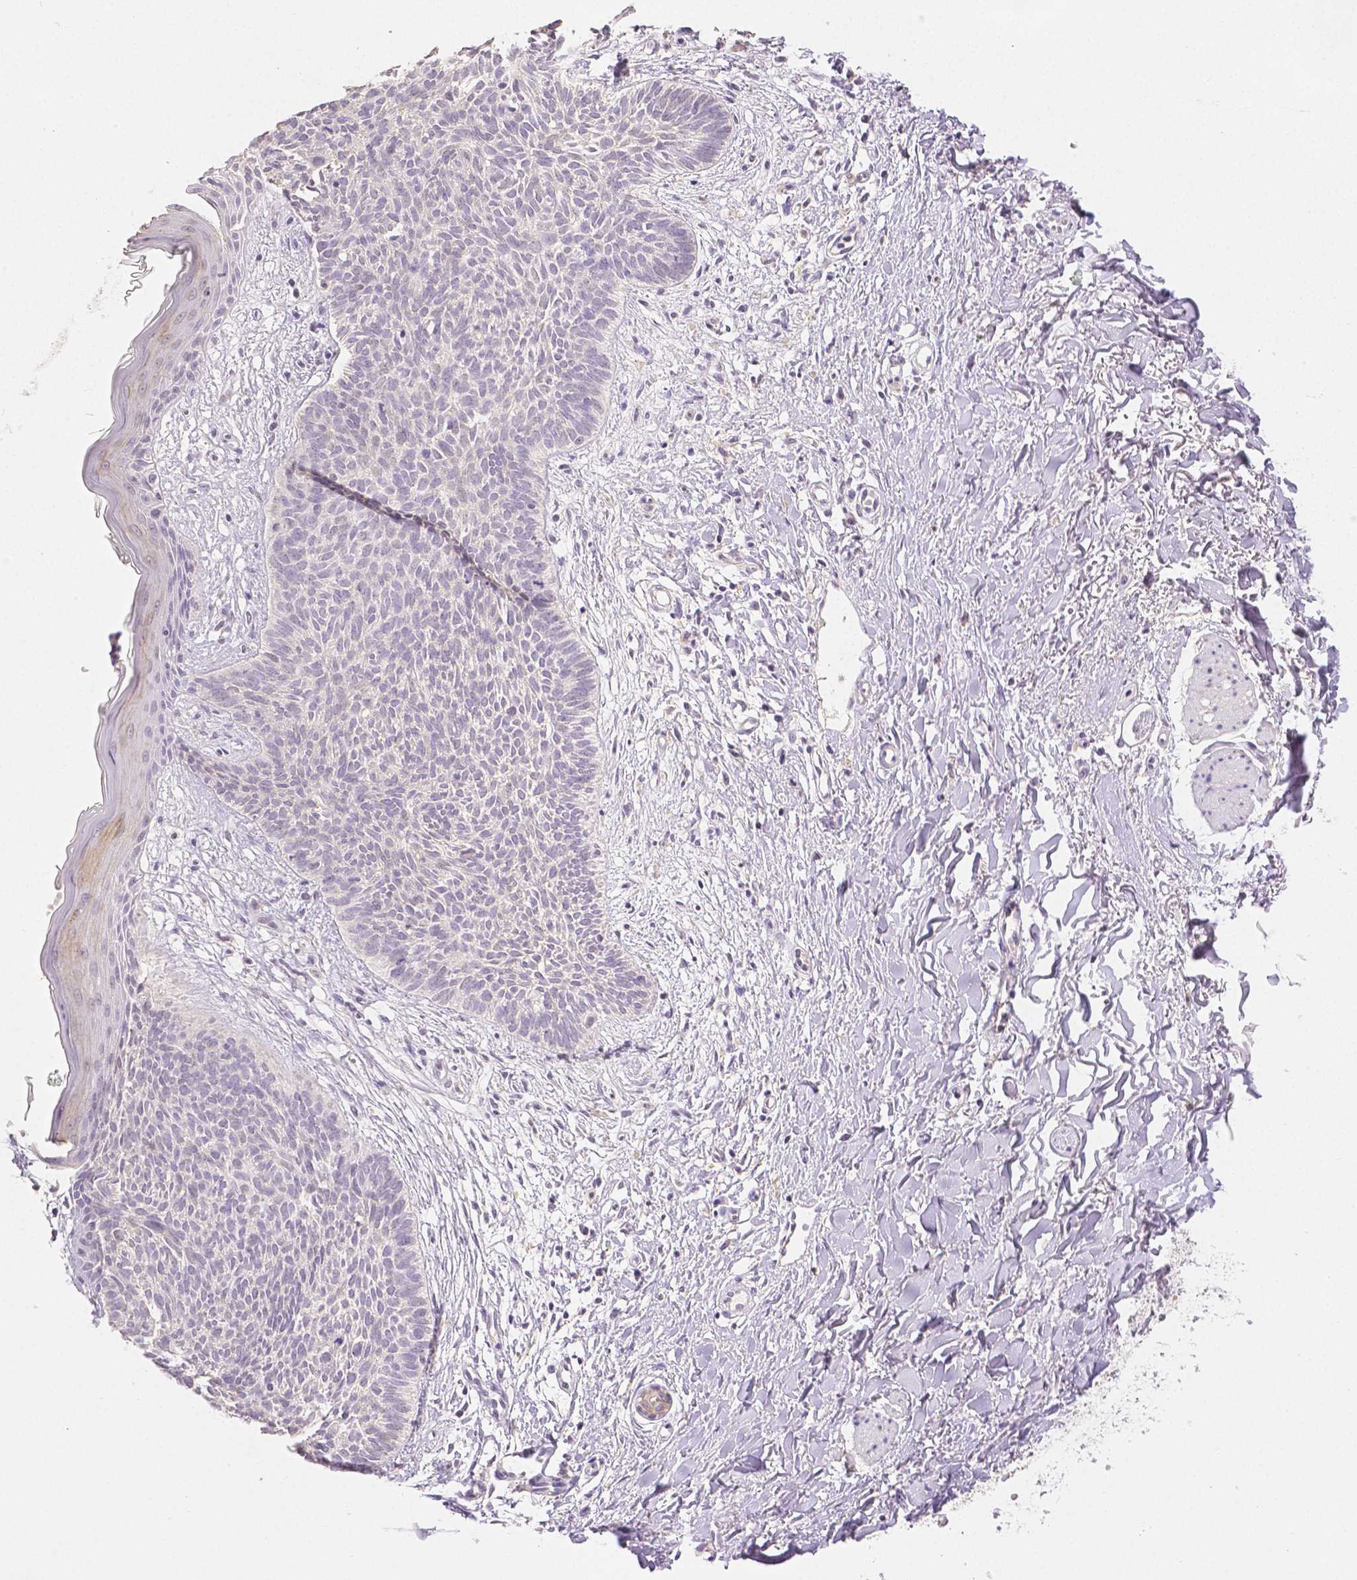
{"staining": {"intensity": "negative", "quantity": "none", "location": "none"}, "tissue": "skin cancer", "cell_type": "Tumor cells", "image_type": "cancer", "snomed": [{"axis": "morphology", "description": "Basal cell carcinoma"}, {"axis": "topography", "description": "Skin"}], "caption": "This is an immunohistochemistry (IHC) image of human basal cell carcinoma (skin). There is no expression in tumor cells.", "gene": "OCLN", "patient": {"sex": "female", "age": 84}}